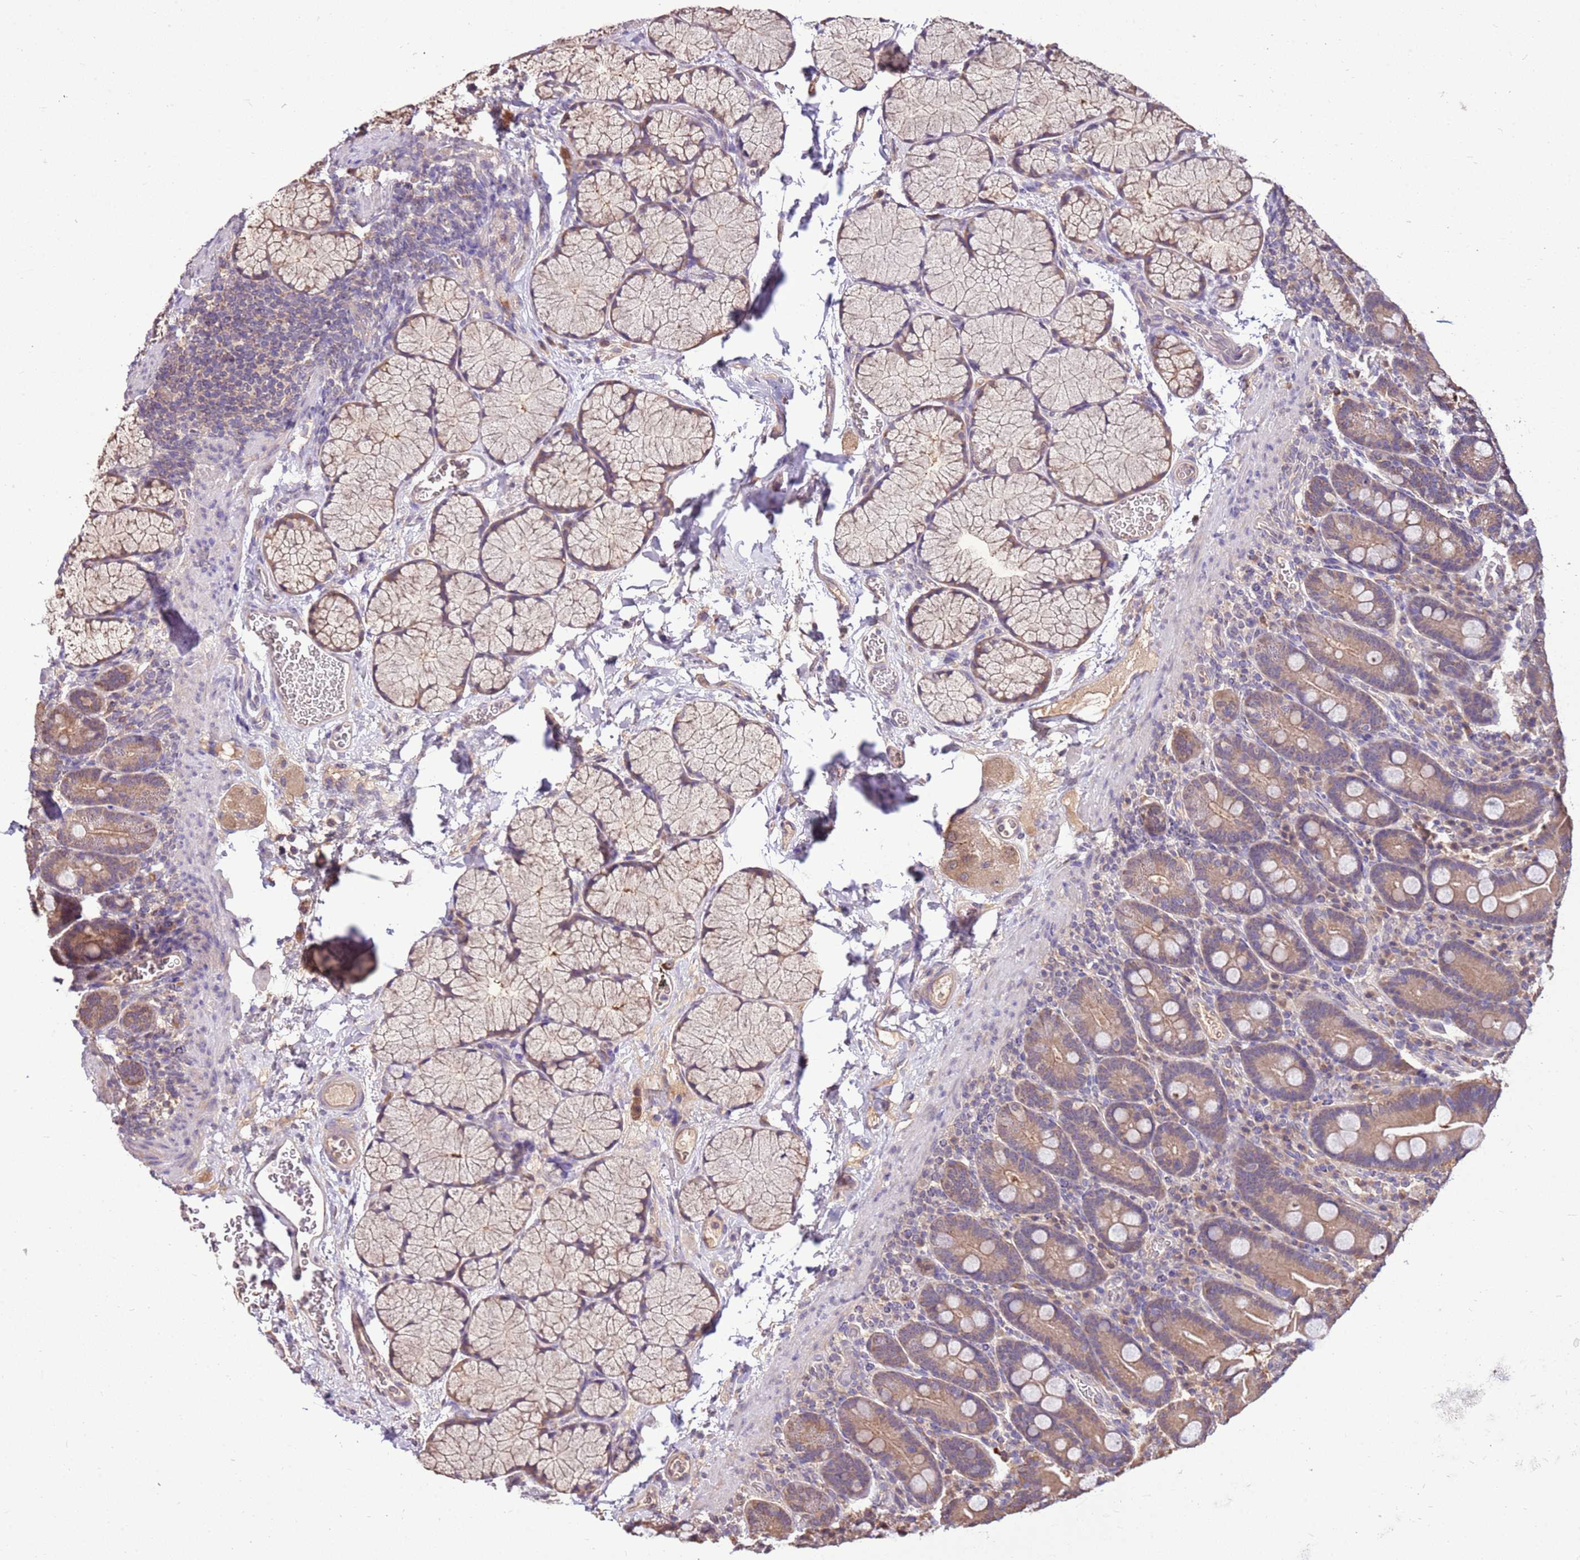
{"staining": {"intensity": "weak", "quantity": ">75%", "location": "cytoplasmic/membranous"}, "tissue": "duodenum", "cell_type": "Glandular cells", "image_type": "normal", "snomed": [{"axis": "morphology", "description": "Normal tissue, NOS"}, {"axis": "topography", "description": "Duodenum"}], "caption": "Protein analysis of benign duodenum exhibits weak cytoplasmic/membranous expression in approximately >75% of glandular cells. The staining was performed using DAB (3,3'-diaminobenzidine) to visualize the protein expression in brown, while the nuclei were stained in blue with hematoxylin (Magnification: 20x).", "gene": "BBS5", "patient": {"sex": "male", "age": 35}}